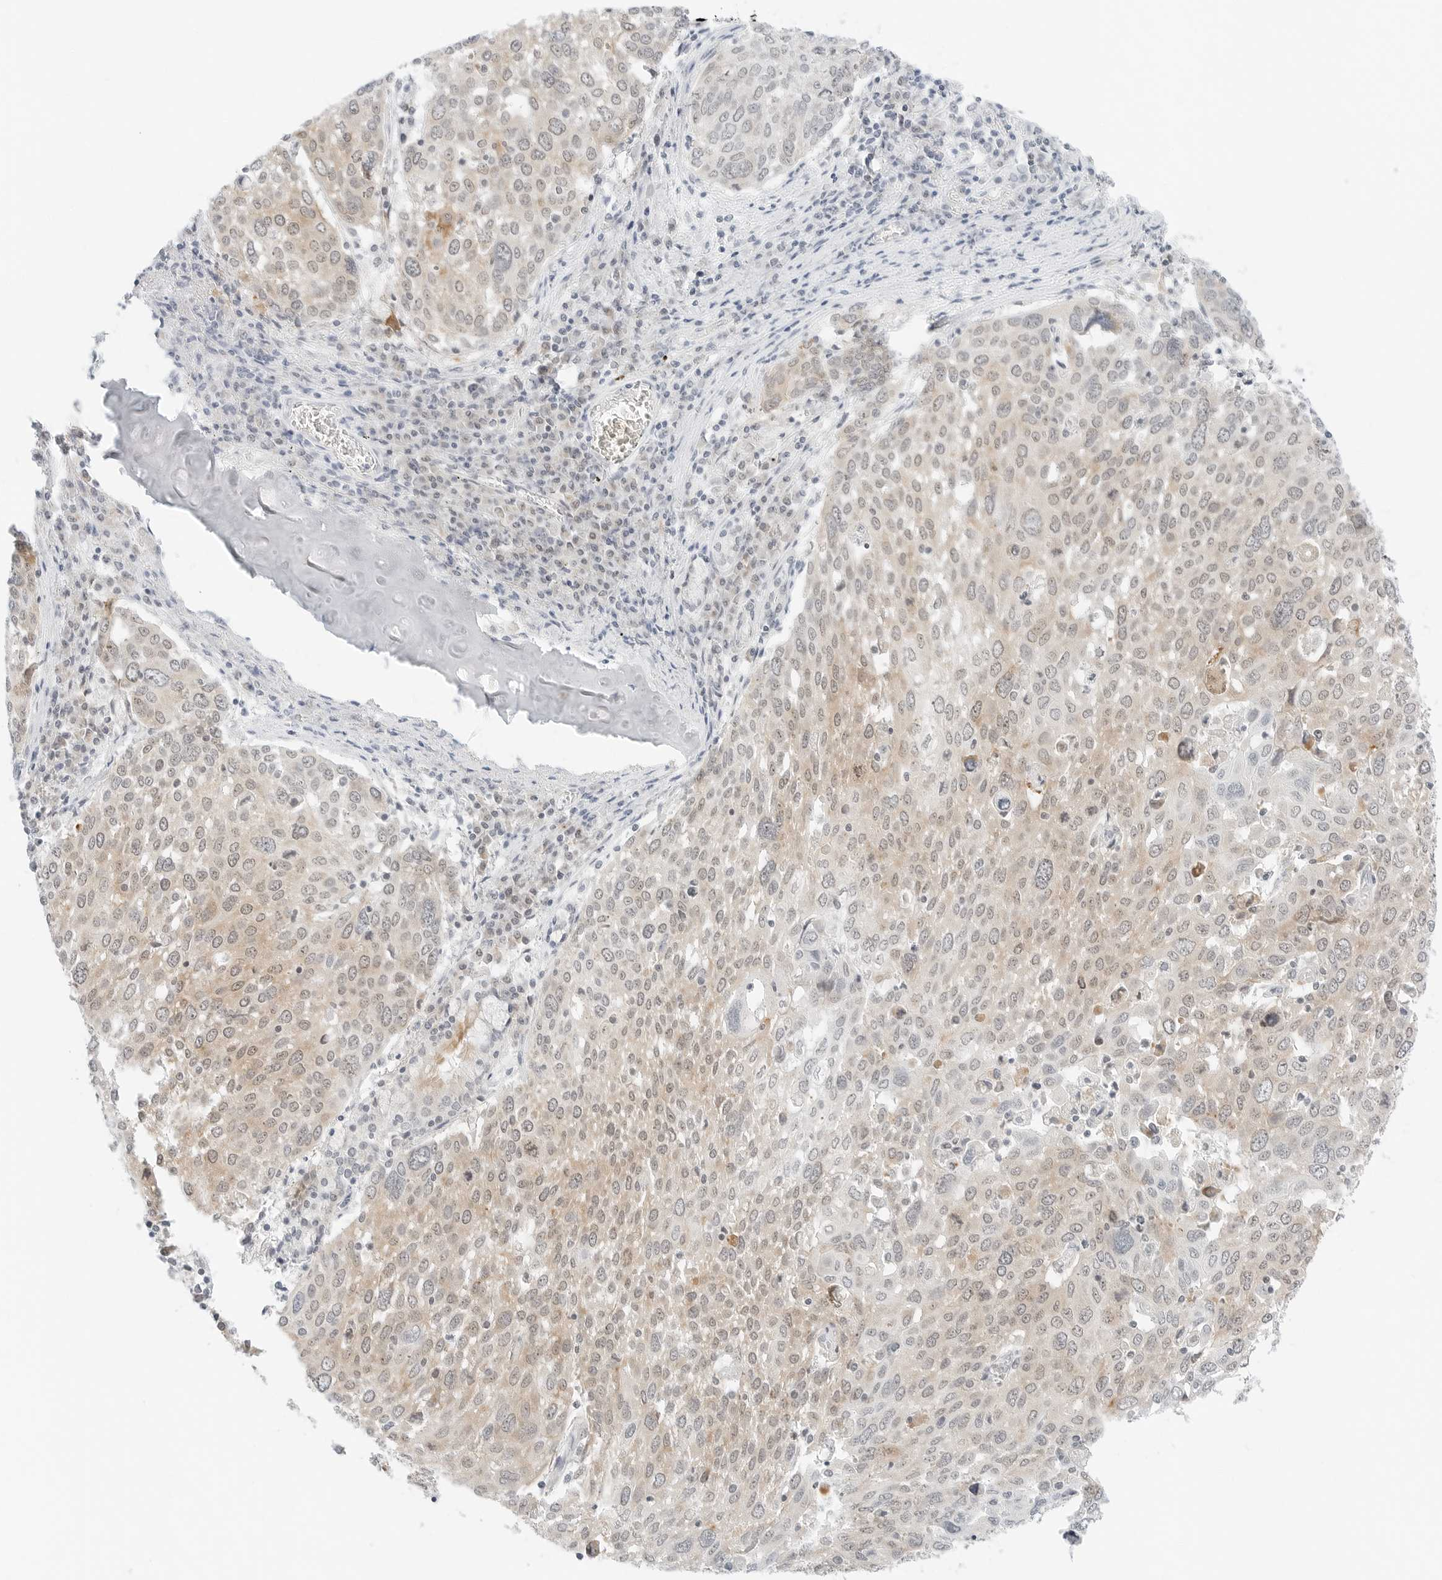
{"staining": {"intensity": "weak", "quantity": "25%-75%", "location": "cytoplasmic/membranous,nuclear"}, "tissue": "lung cancer", "cell_type": "Tumor cells", "image_type": "cancer", "snomed": [{"axis": "morphology", "description": "Squamous cell carcinoma, NOS"}, {"axis": "topography", "description": "Lung"}], "caption": "DAB (3,3'-diaminobenzidine) immunohistochemical staining of lung cancer (squamous cell carcinoma) reveals weak cytoplasmic/membranous and nuclear protein positivity in about 25%-75% of tumor cells.", "gene": "CCSAP", "patient": {"sex": "male", "age": 65}}